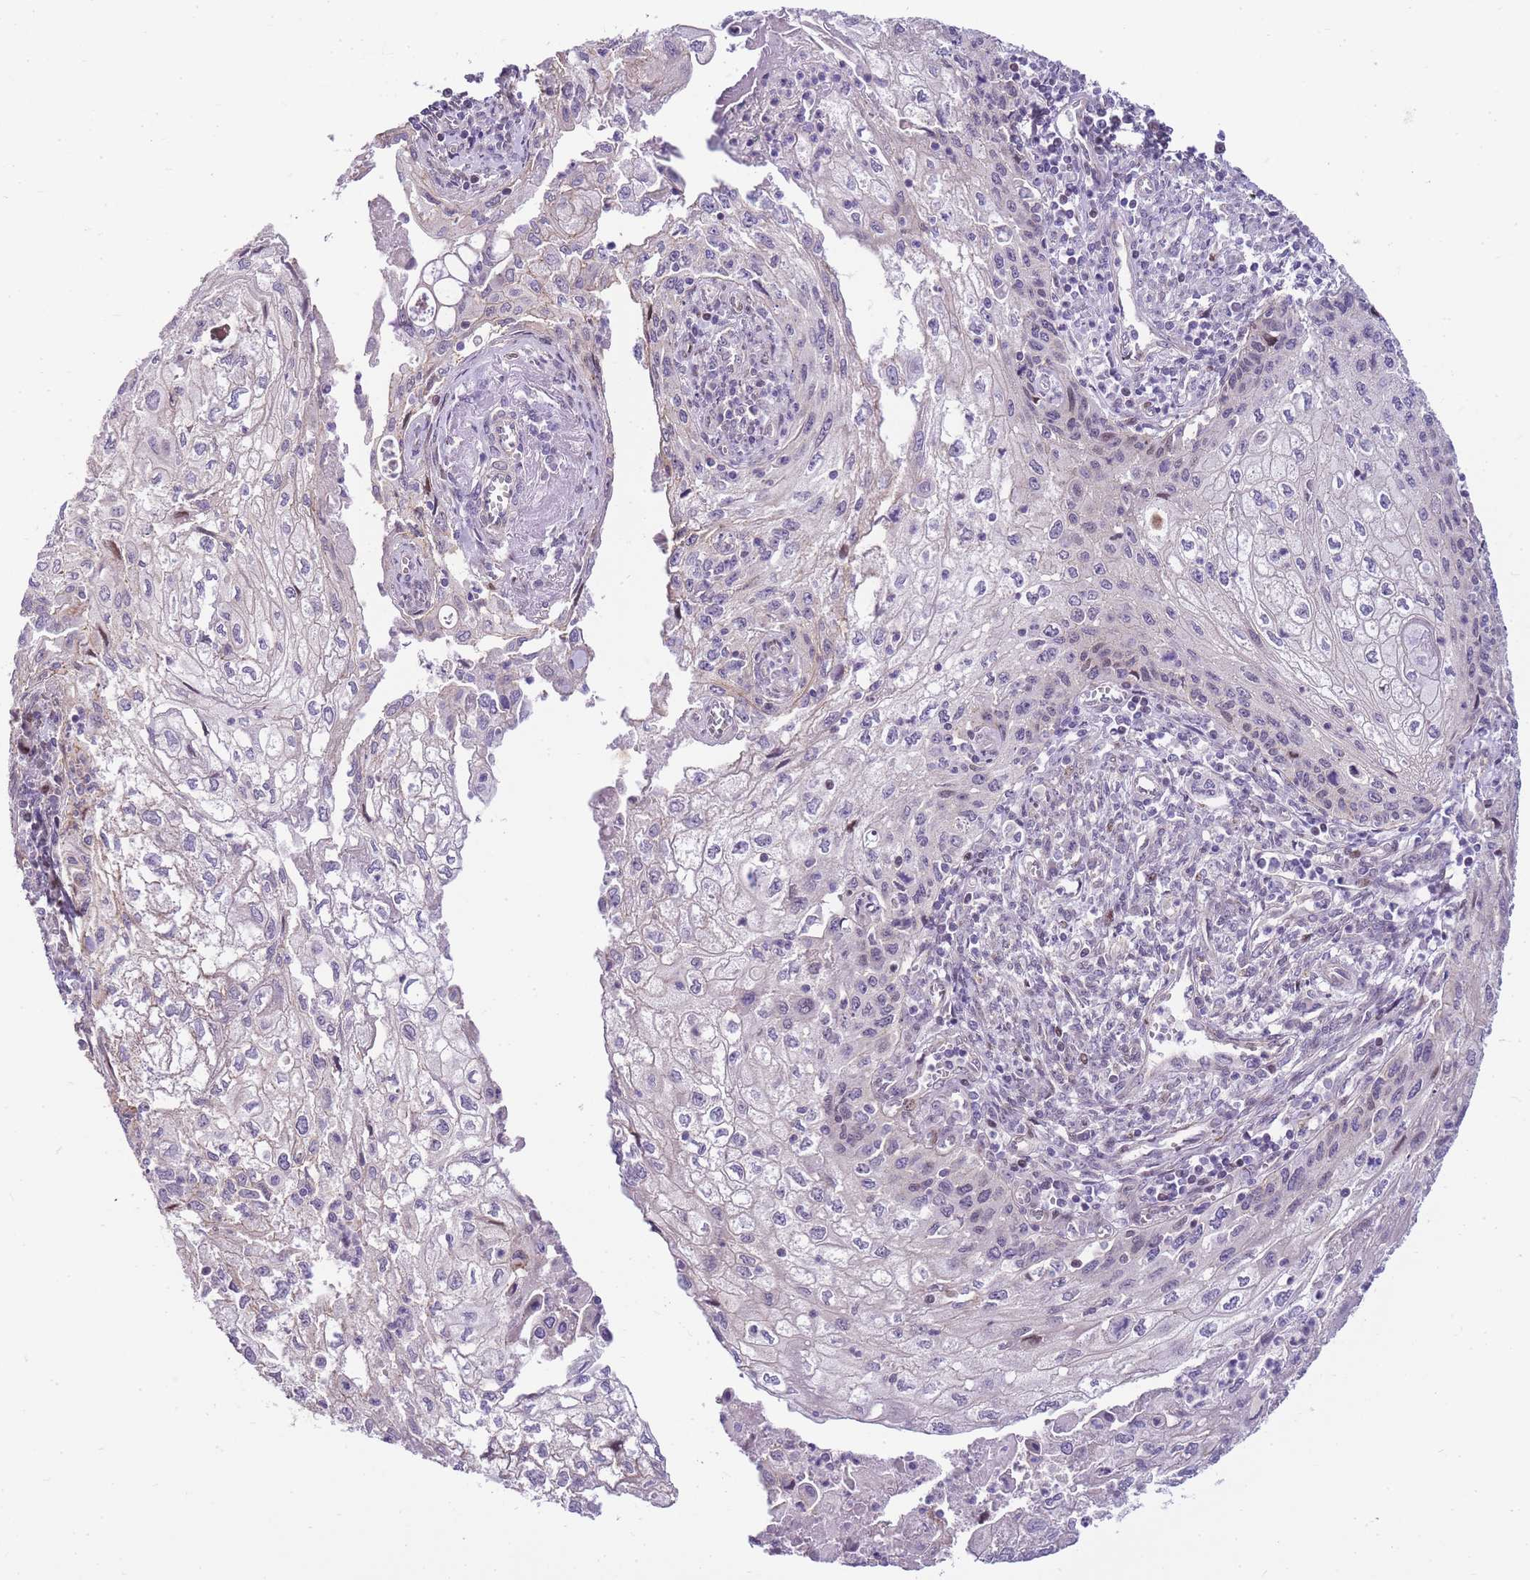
{"staining": {"intensity": "negative", "quantity": "none", "location": "none"}, "tissue": "cervical cancer", "cell_type": "Tumor cells", "image_type": "cancer", "snomed": [{"axis": "morphology", "description": "Squamous cell carcinoma, NOS"}, {"axis": "topography", "description": "Cervix"}], "caption": "This is an IHC micrograph of cervical cancer (squamous cell carcinoma). There is no staining in tumor cells.", "gene": "CLBA1", "patient": {"sex": "female", "age": 67}}